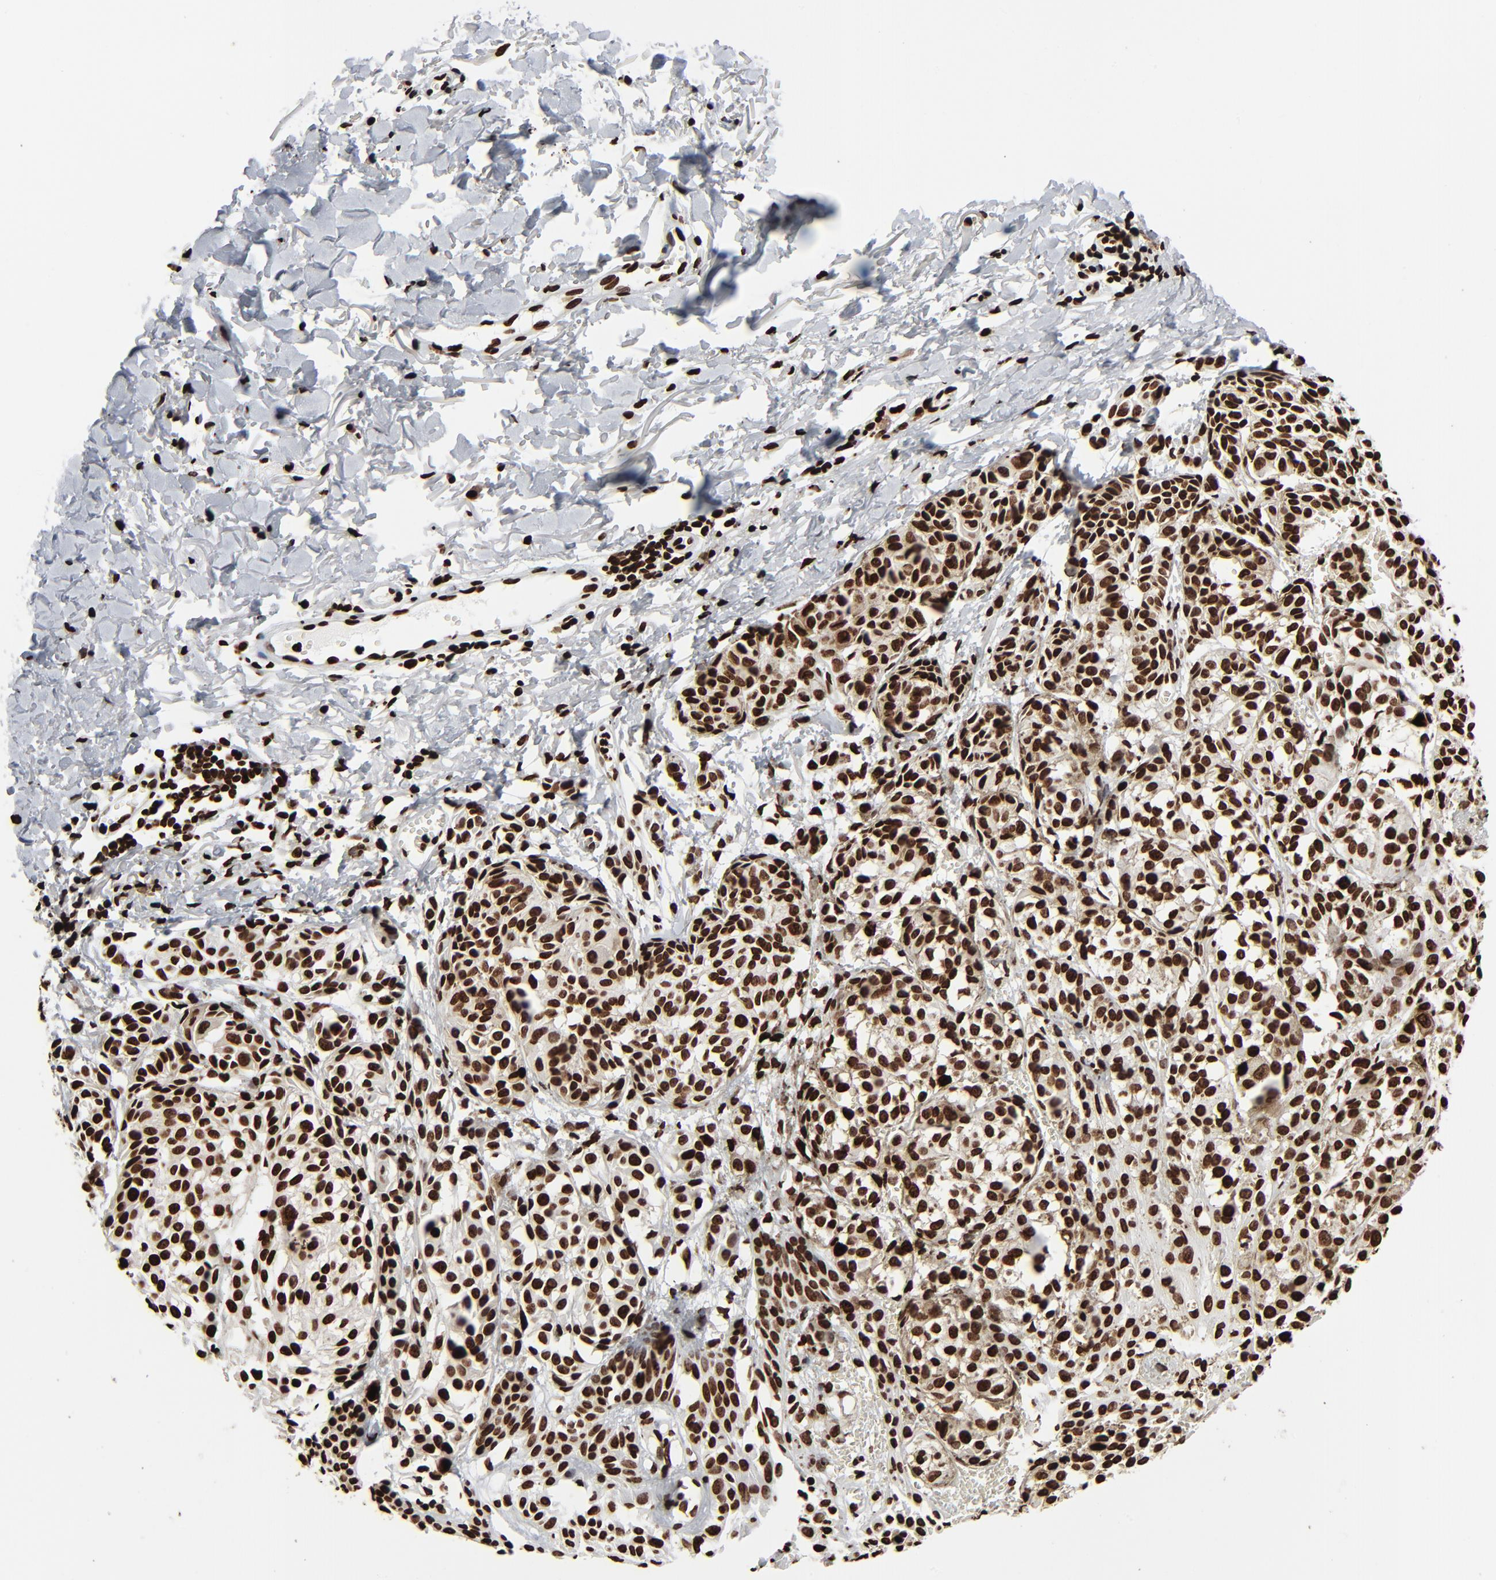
{"staining": {"intensity": "strong", "quantity": ">75%", "location": "nuclear"}, "tissue": "melanoma", "cell_type": "Tumor cells", "image_type": "cancer", "snomed": [{"axis": "morphology", "description": "Malignant melanoma, NOS"}, {"axis": "topography", "description": "Skin"}], "caption": "IHC staining of malignant melanoma, which displays high levels of strong nuclear positivity in approximately >75% of tumor cells indicating strong nuclear protein staining. The staining was performed using DAB (brown) for protein detection and nuclei were counterstained in hematoxylin (blue).", "gene": "H3-4", "patient": {"sex": "male", "age": 76}}